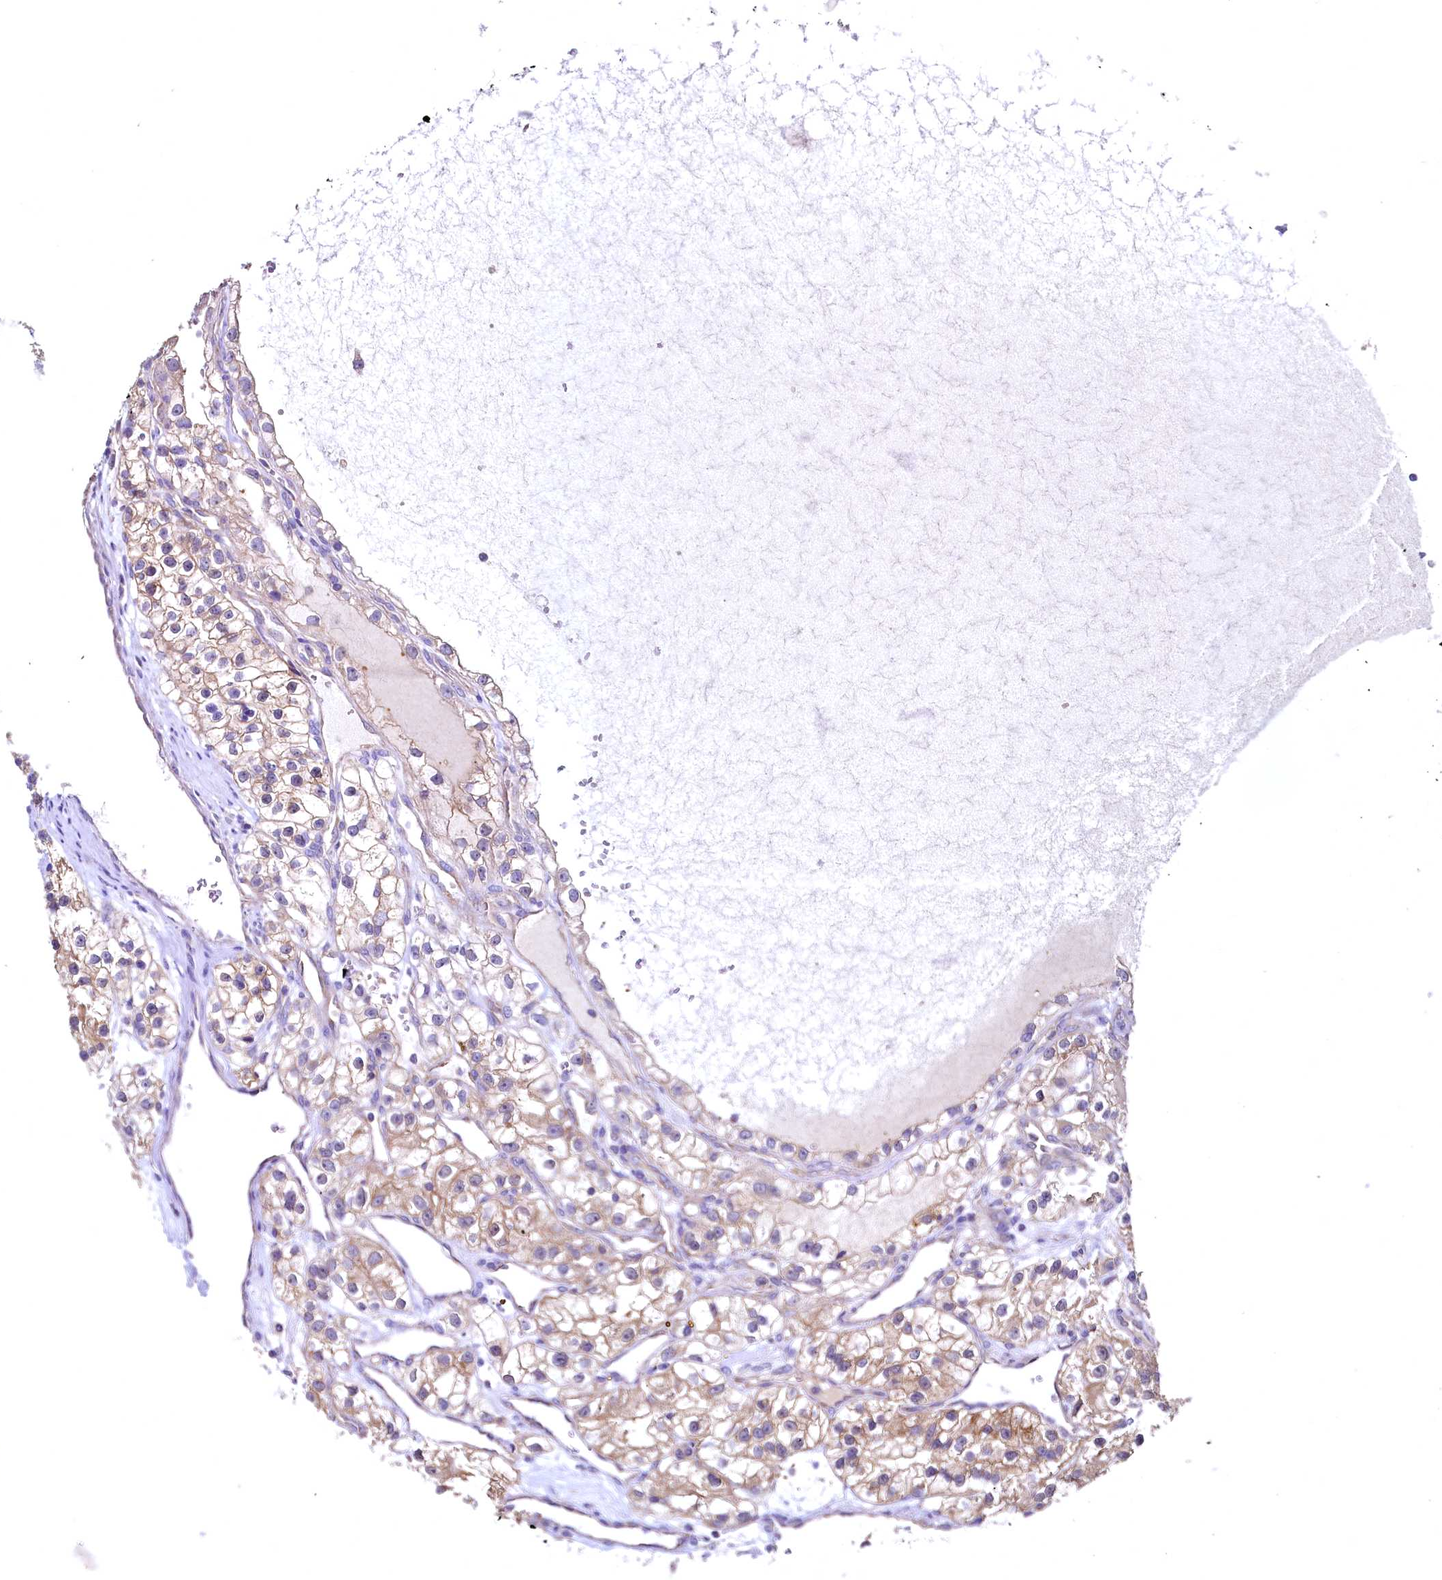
{"staining": {"intensity": "moderate", "quantity": "<25%", "location": "cytoplasmic/membranous"}, "tissue": "renal cancer", "cell_type": "Tumor cells", "image_type": "cancer", "snomed": [{"axis": "morphology", "description": "Adenocarcinoma, NOS"}, {"axis": "topography", "description": "Kidney"}], "caption": "This is a photomicrograph of IHC staining of renal cancer (adenocarcinoma), which shows moderate positivity in the cytoplasmic/membranous of tumor cells.", "gene": "MRPL57", "patient": {"sex": "female", "age": 57}}